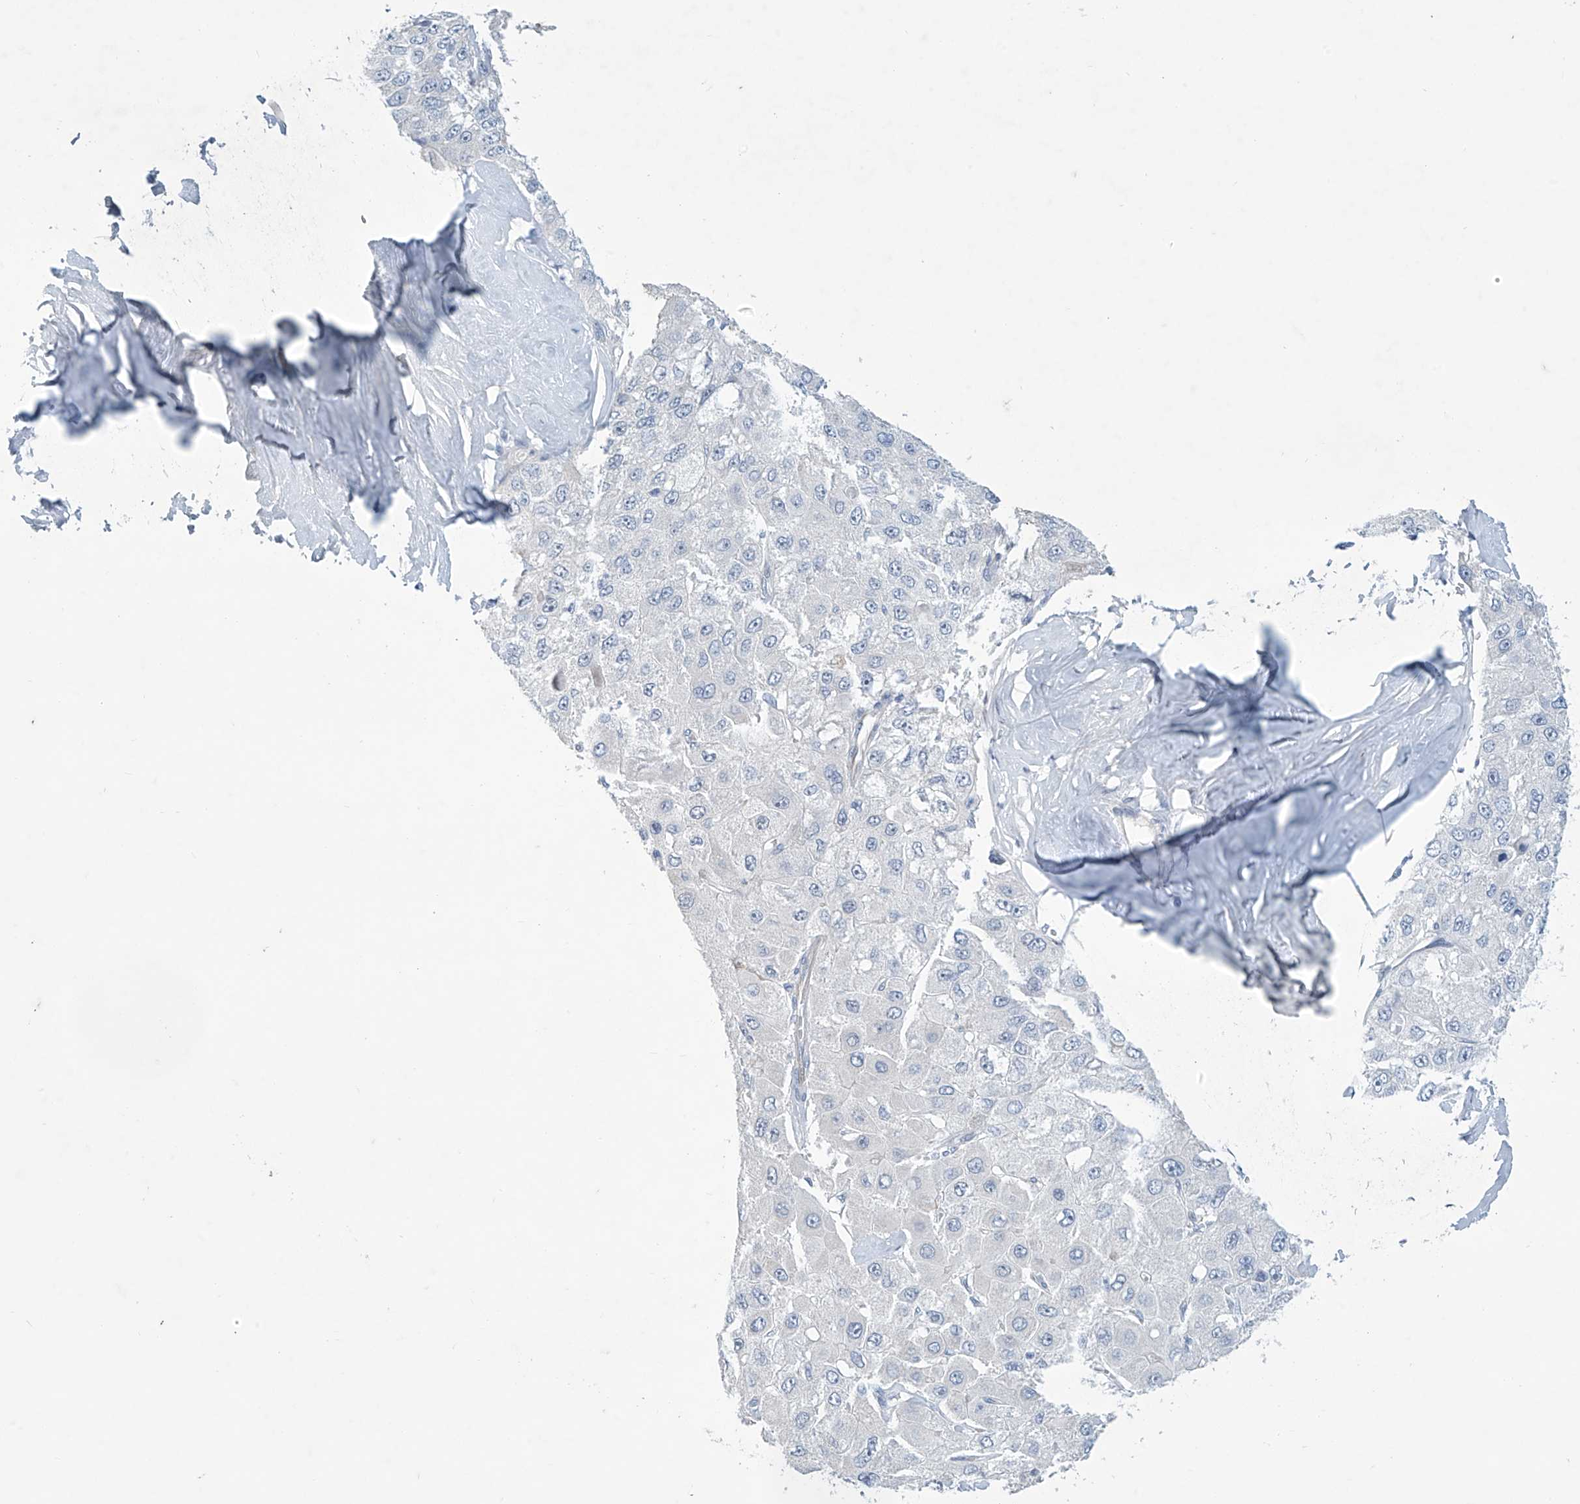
{"staining": {"intensity": "negative", "quantity": "none", "location": "none"}, "tissue": "liver cancer", "cell_type": "Tumor cells", "image_type": "cancer", "snomed": [{"axis": "morphology", "description": "Carcinoma, Hepatocellular, NOS"}, {"axis": "topography", "description": "Liver"}], "caption": "Immunohistochemistry of liver hepatocellular carcinoma exhibits no expression in tumor cells.", "gene": "SLC35A5", "patient": {"sex": "male", "age": 80}}